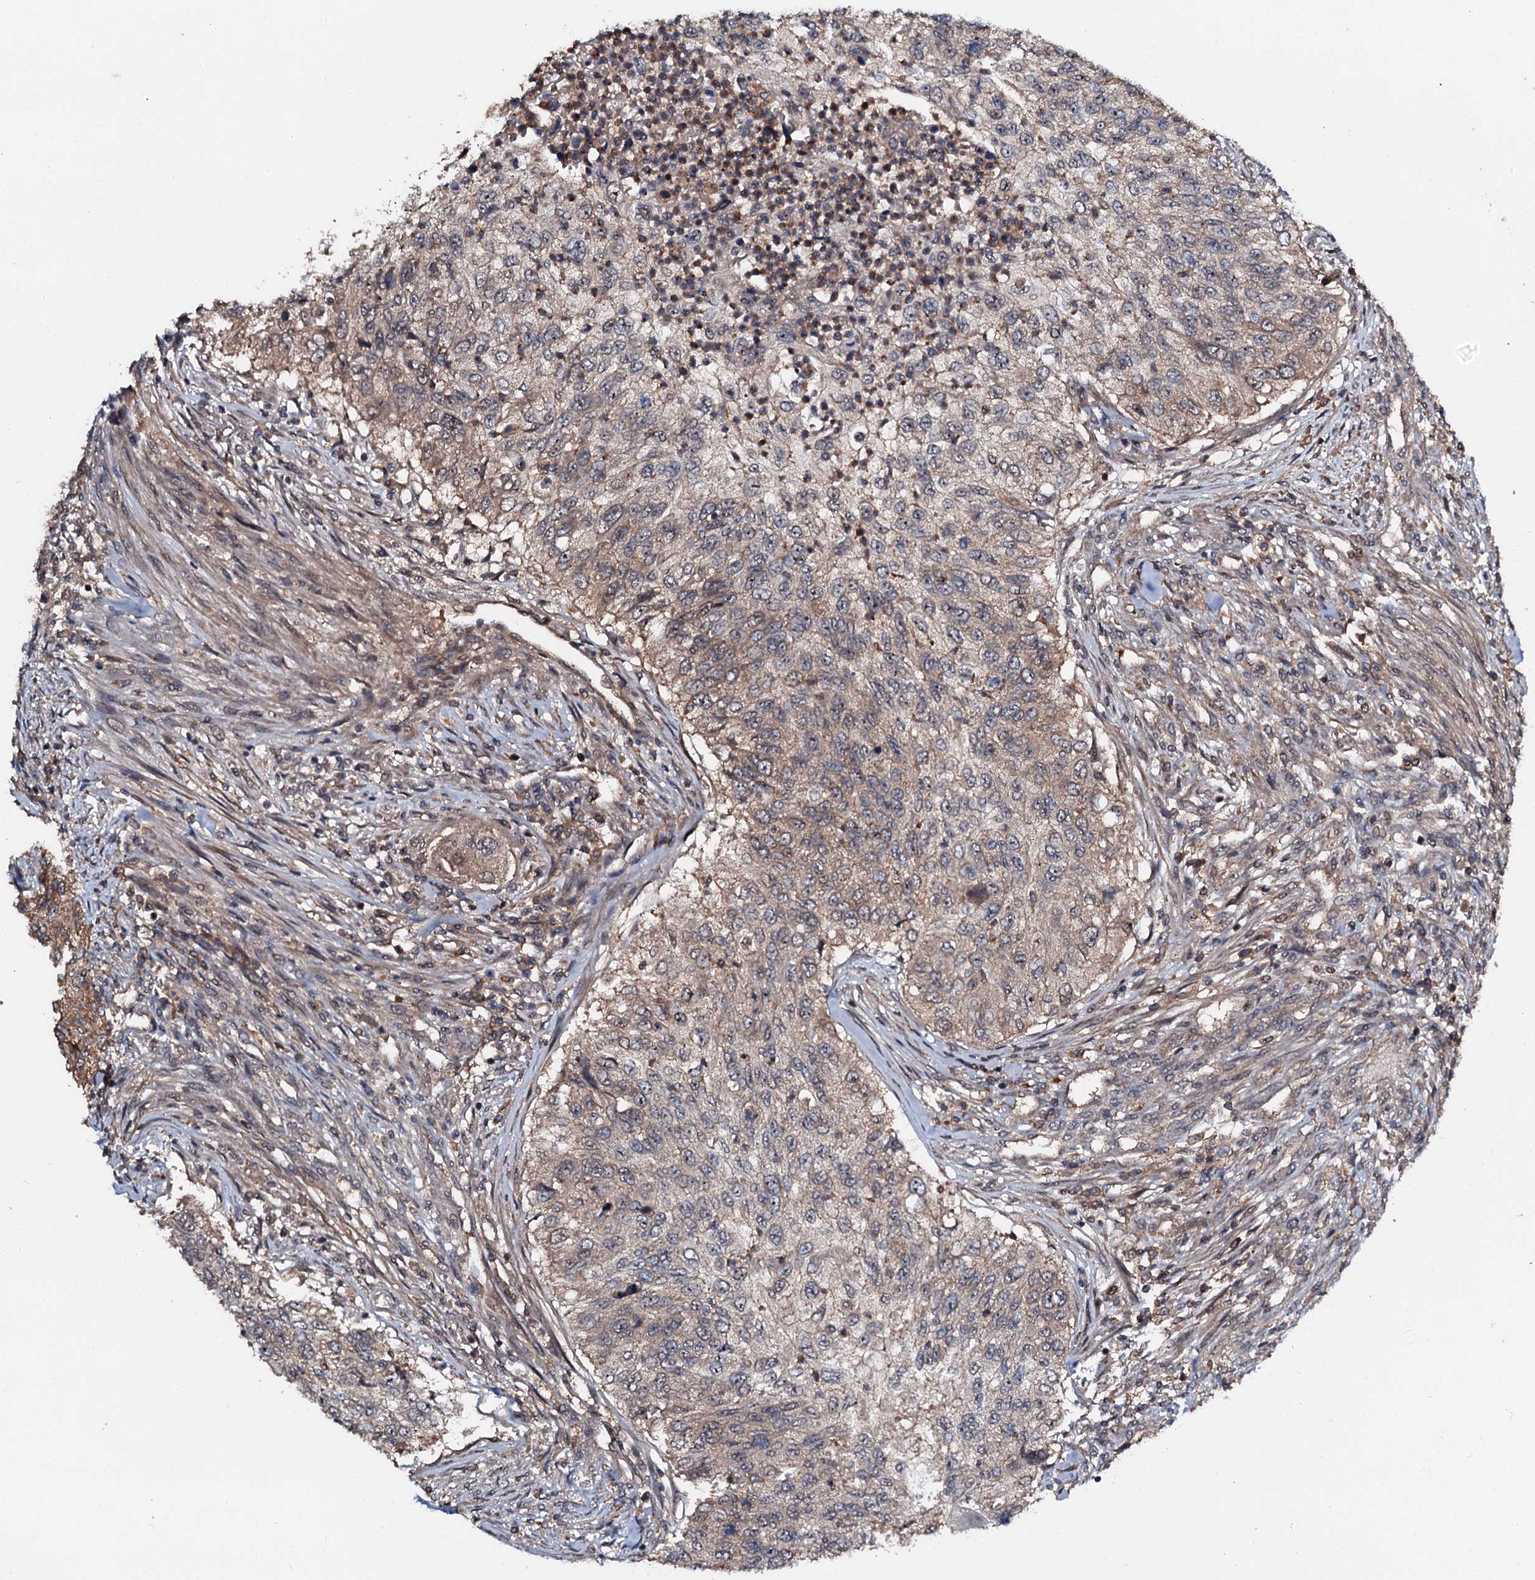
{"staining": {"intensity": "weak", "quantity": "25%-75%", "location": "cytoplasmic/membranous"}, "tissue": "urothelial cancer", "cell_type": "Tumor cells", "image_type": "cancer", "snomed": [{"axis": "morphology", "description": "Urothelial carcinoma, High grade"}, {"axis": "topography", "description": "Urinary bladder"}], "caption": "Protein expression analysis of high-grade urothelial carcinoma displays weak cytoplasmic/membranous expression in about 25%-75% of tumor cells. (IHC, brightfield microscopy, high magnification).", "gene": "N4BP1", "patient": {"sex": "female", "age": 60}}